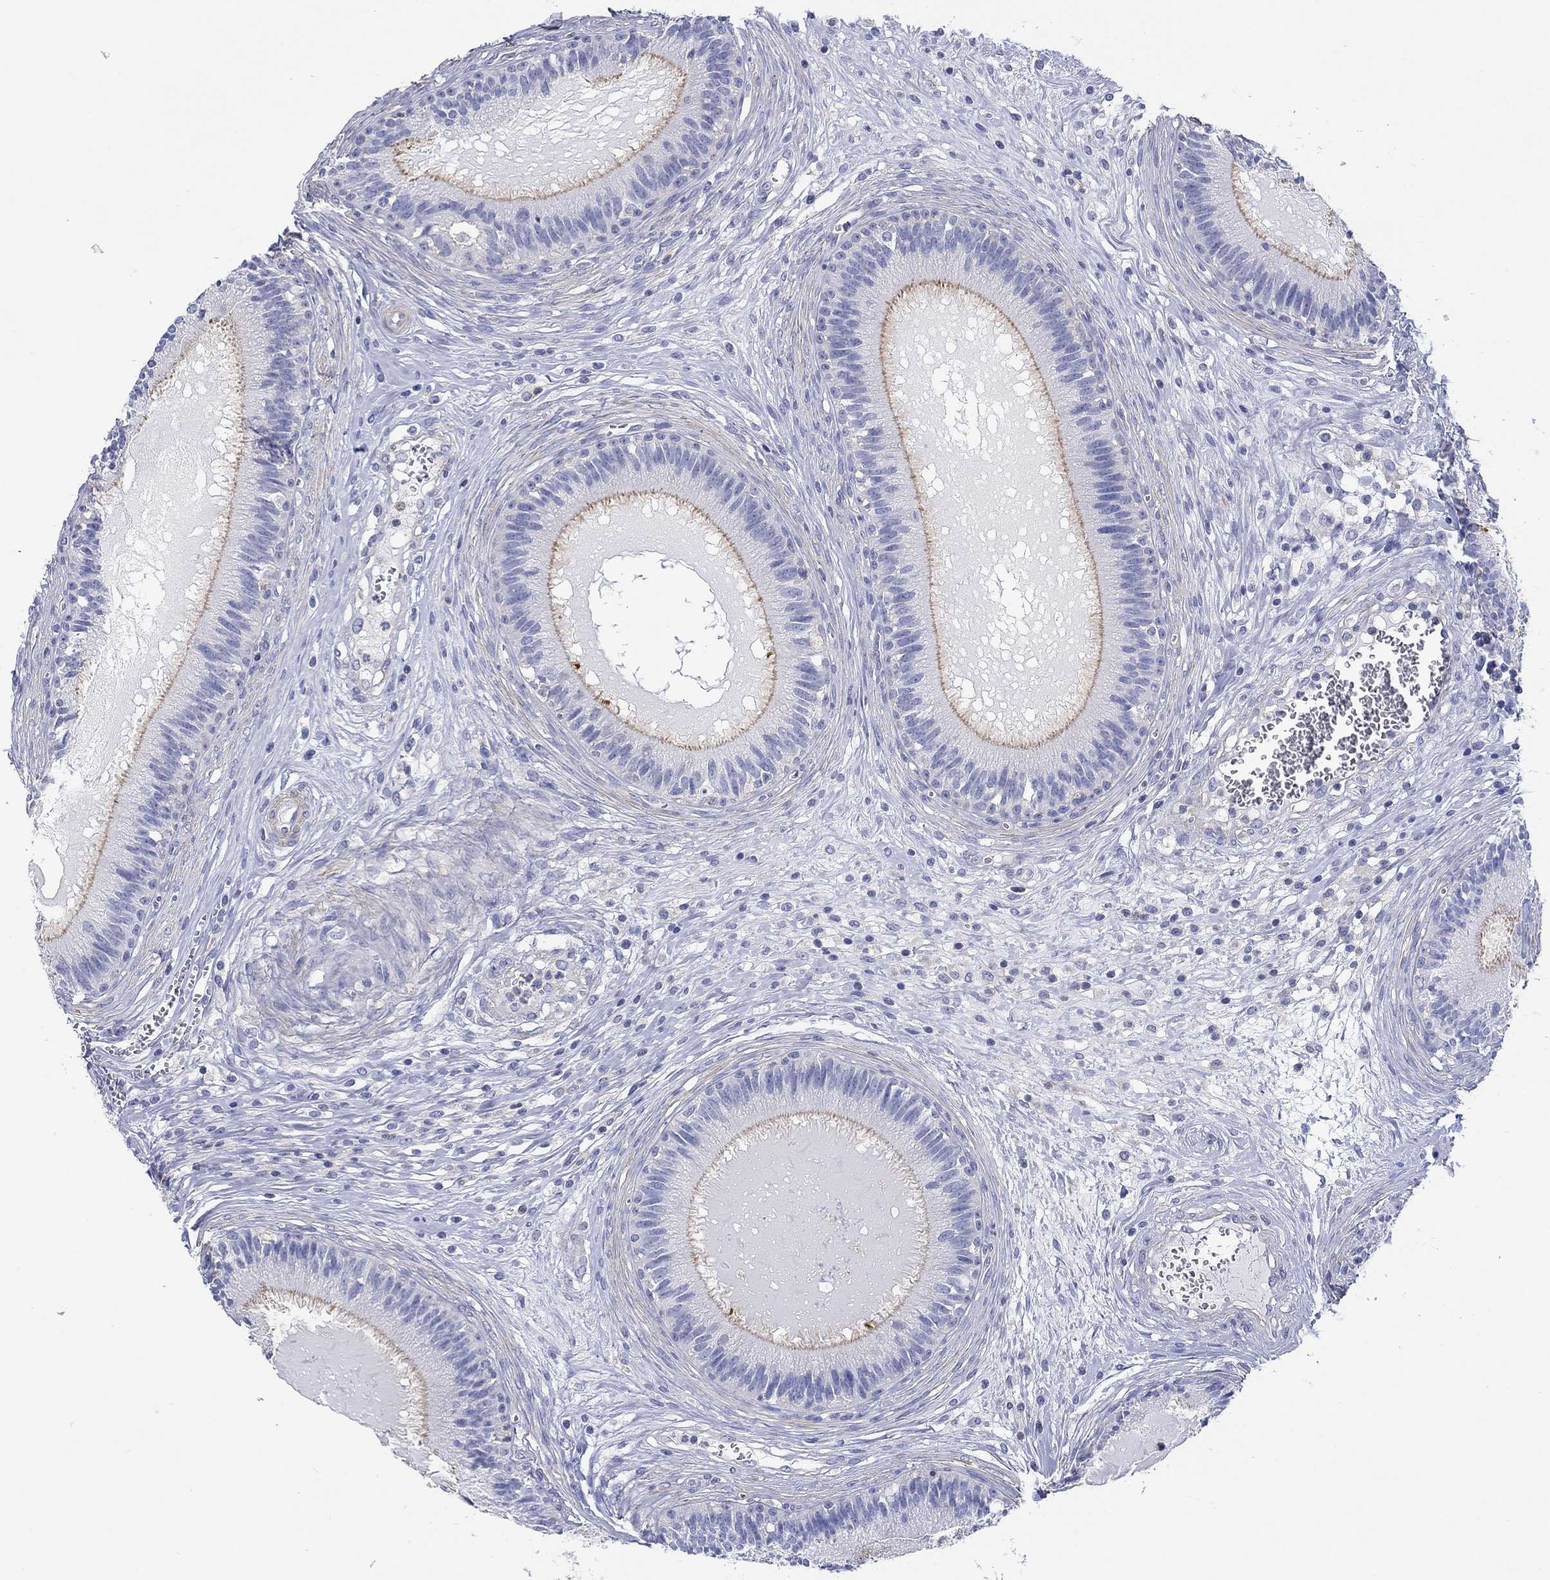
{"staining": {"intensity": "moderate", "quantity": "<25%", "location": "cytoplasmic/membranous"}, "tissue": "epididymis", "cell_type": "Glandular cells", "image_type": "normal", "snomed": [{"axis": "morphology", "description": "Normal tissue, NOS"}, {"axis": "topography", "description": "Epididymis"}], "caption": "Protein staining demonstrates moderate cytoplasmic/membranous positivity in about <25% of glandular cells in unremarkable epididymis. (DAB (3,3'-diaminobenzidine) IHC, brown staining for protein, blue staining for nuclei).", "gene": "PPIL6", "patient": {"sex": "male", "age": 27}}